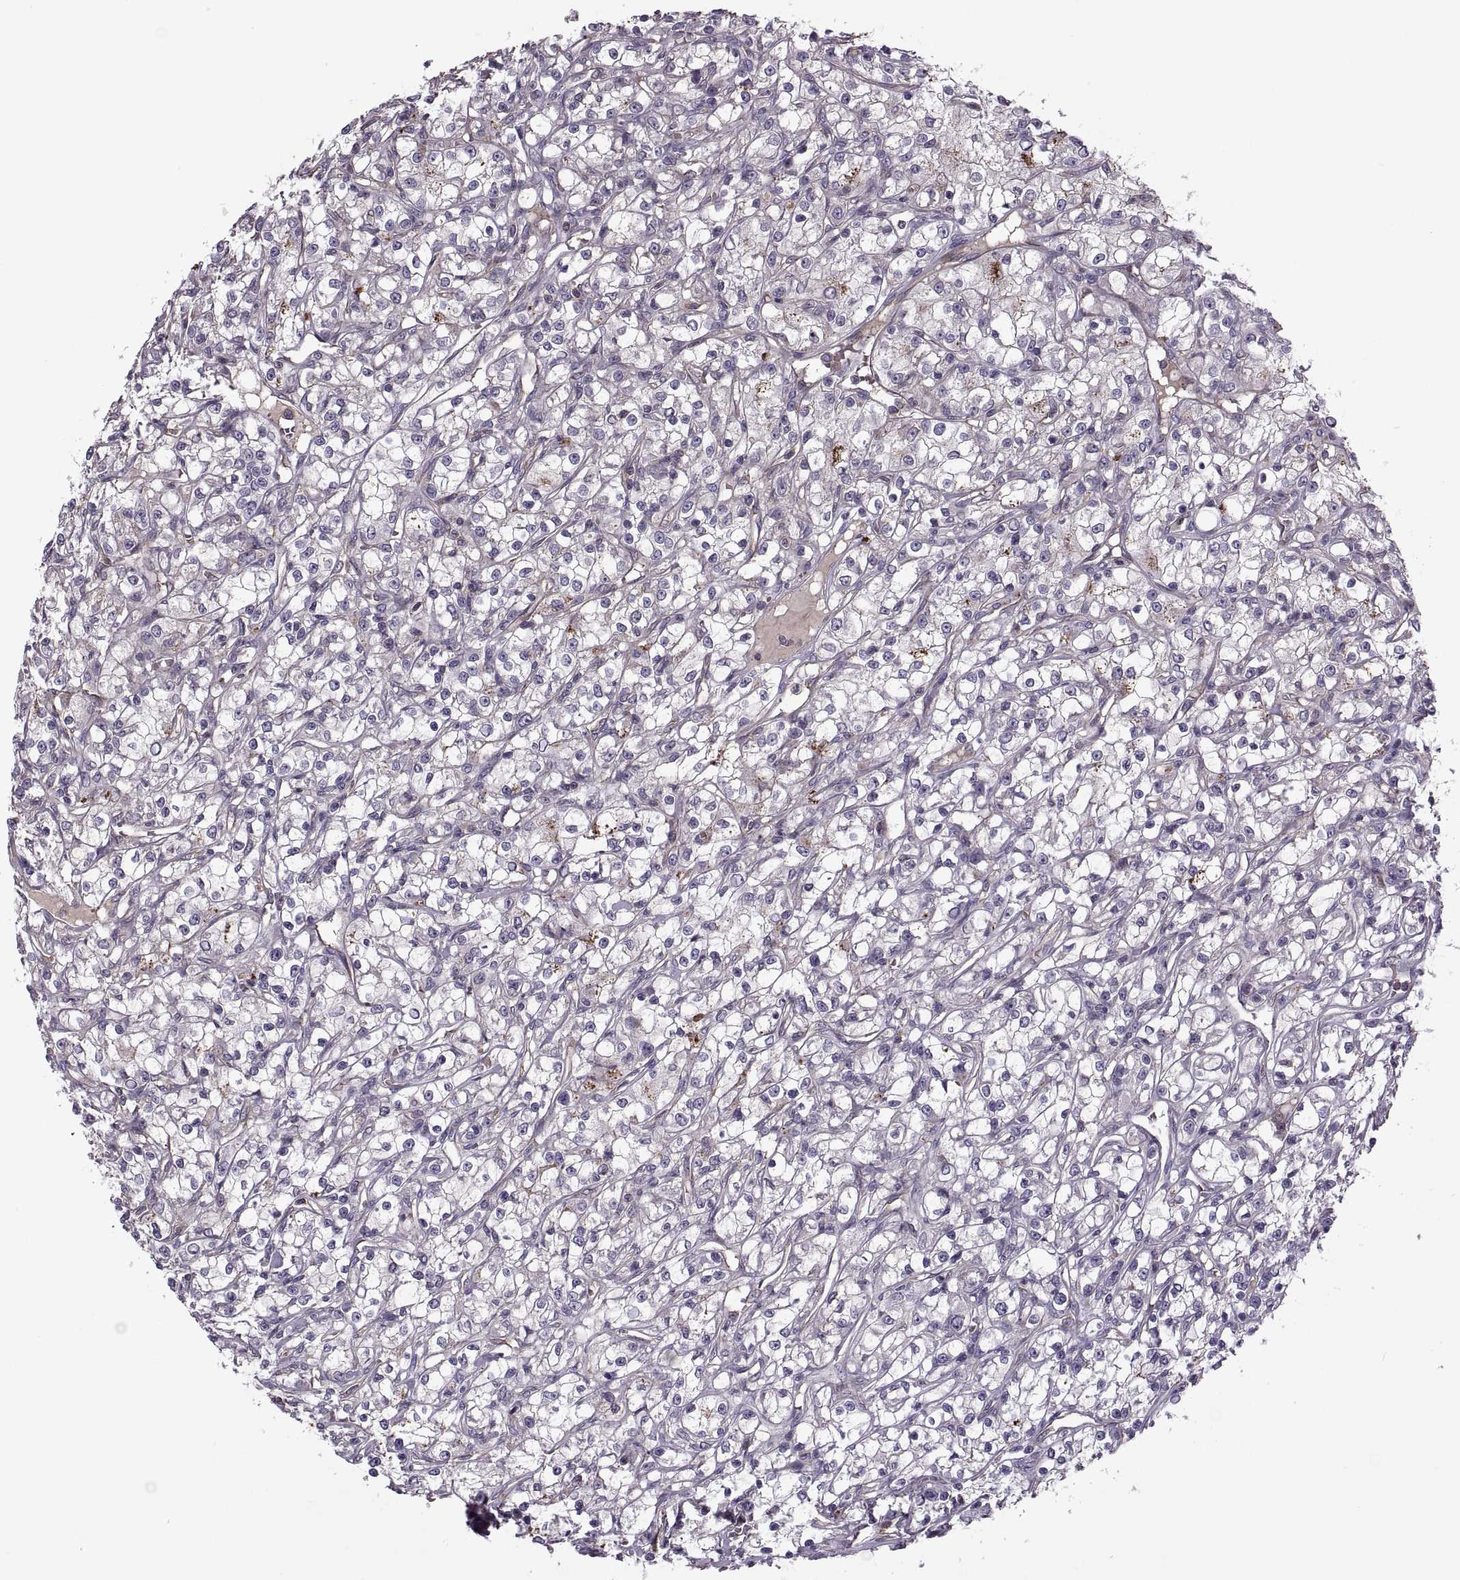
{"staining": {"intensity": "negative", "quantity": "none", "location": "none"}, "tissue": "renal cancer", "cell_type": "Tumor cells", "image_type": "cancer", "snomed": [{"axis": "morphology", "description": "Adenocarcinoma, NOS"}, {"axis": "topography", "description": "Kidney"}], "caption": "Human adenocarcinoma (renal) stained for a protein using immunohistochemistry demonstrates no positivity in tumor cells.", "gene": "SLC2A3", "patient": {"sex": "female", "age": 59}}